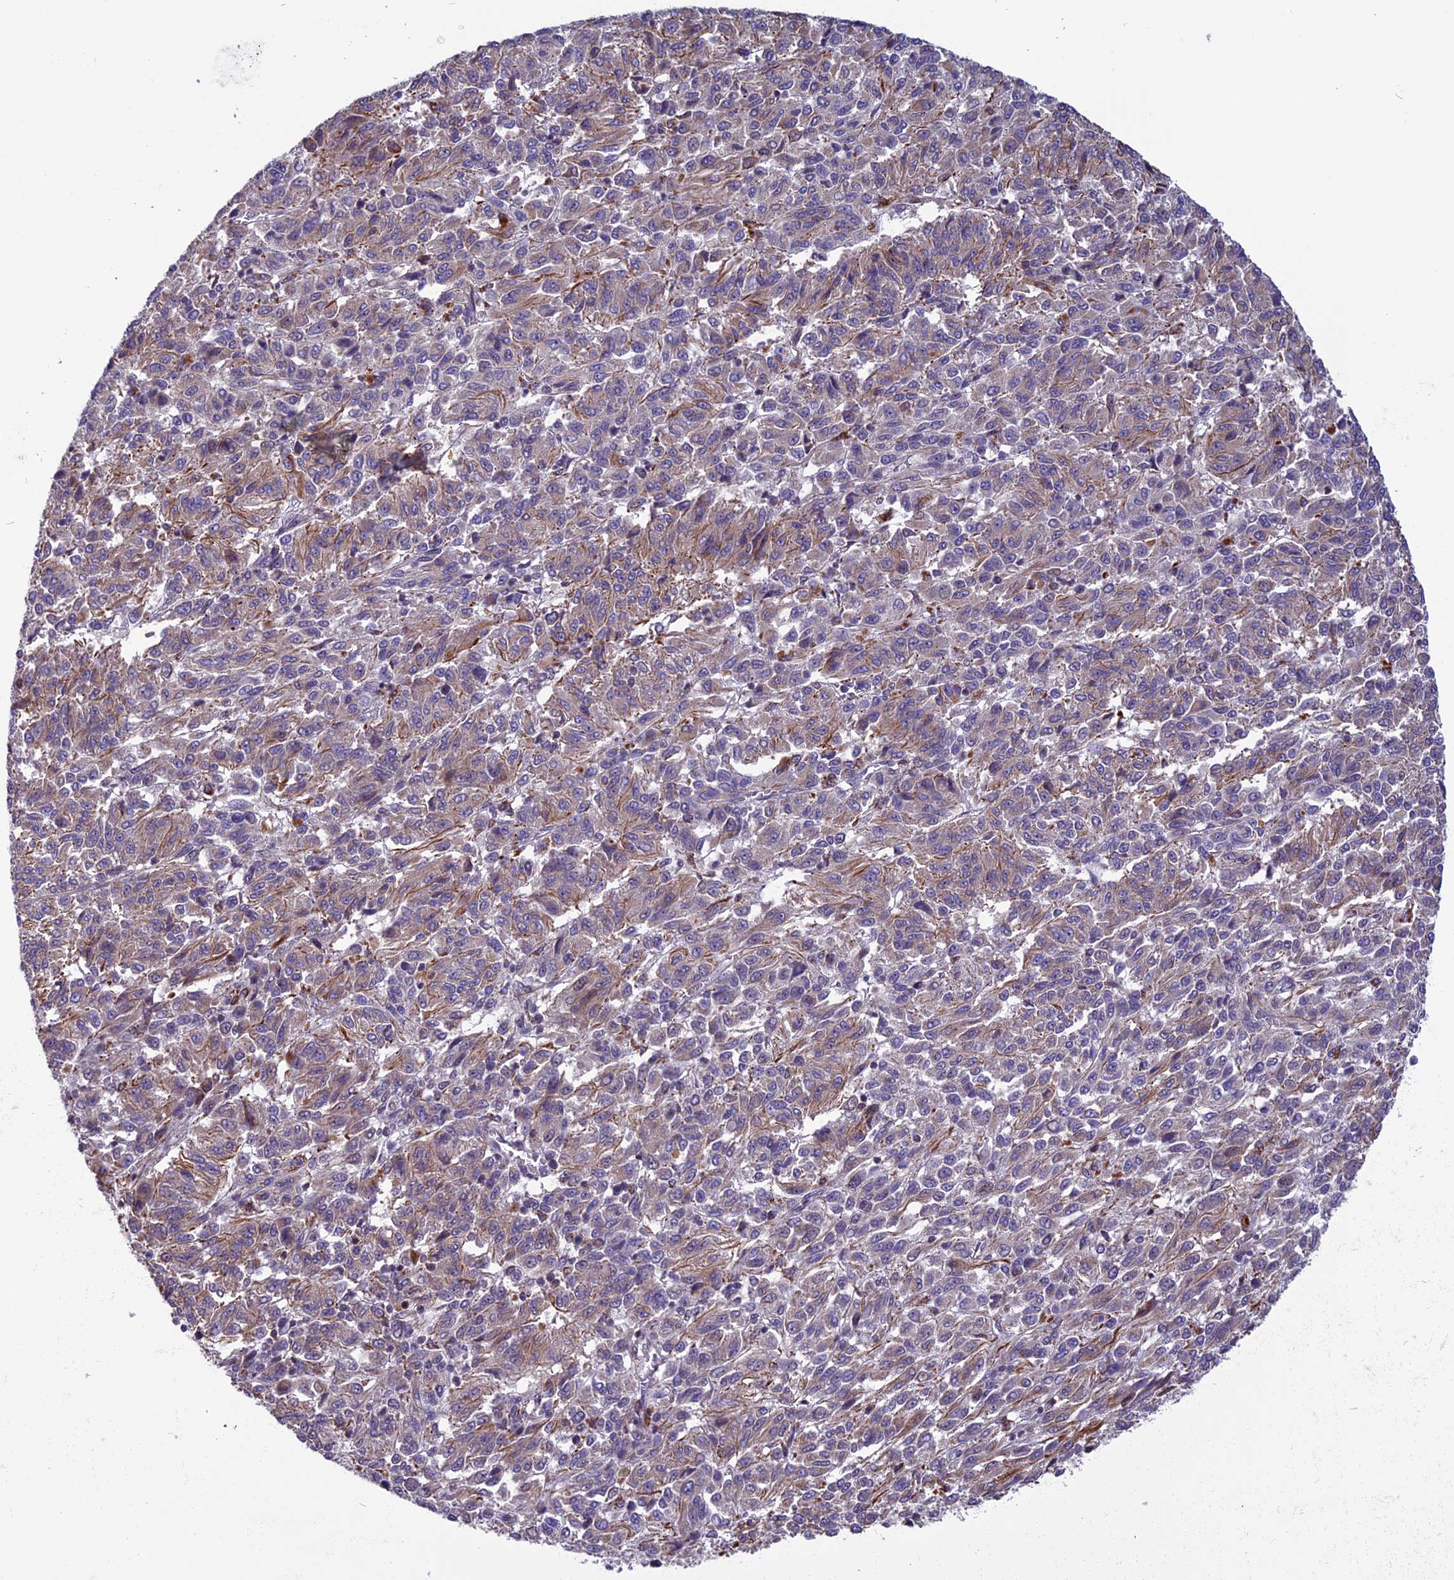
{"staining": {"intensity": "moderate", "quantity": "25%-75%", "location": "cytoplasmic/membranous"}, "tissue": "melanoma", "cell_type": "Tumor cells", "image_type": "cancer", "snomed": [{"axis": "morphology", "description": "Malignant melanoma, Metastatic site"}, {"axis": "topography", "description": "Lung"}], "caption": "Melanoma tissue reveals moderate cytoplasmic/membranous staining in approximately 25%-75% of tumor cells, visualized by immunohistochemistry. (Stains: DAB (3,3'-diaminobenzidine) in brown, nuclei in blue, Microscopy: brightfield microscopy at high magnification).", "gene": "MIEF2", "patient": {"sex": "male", "age": 64}}